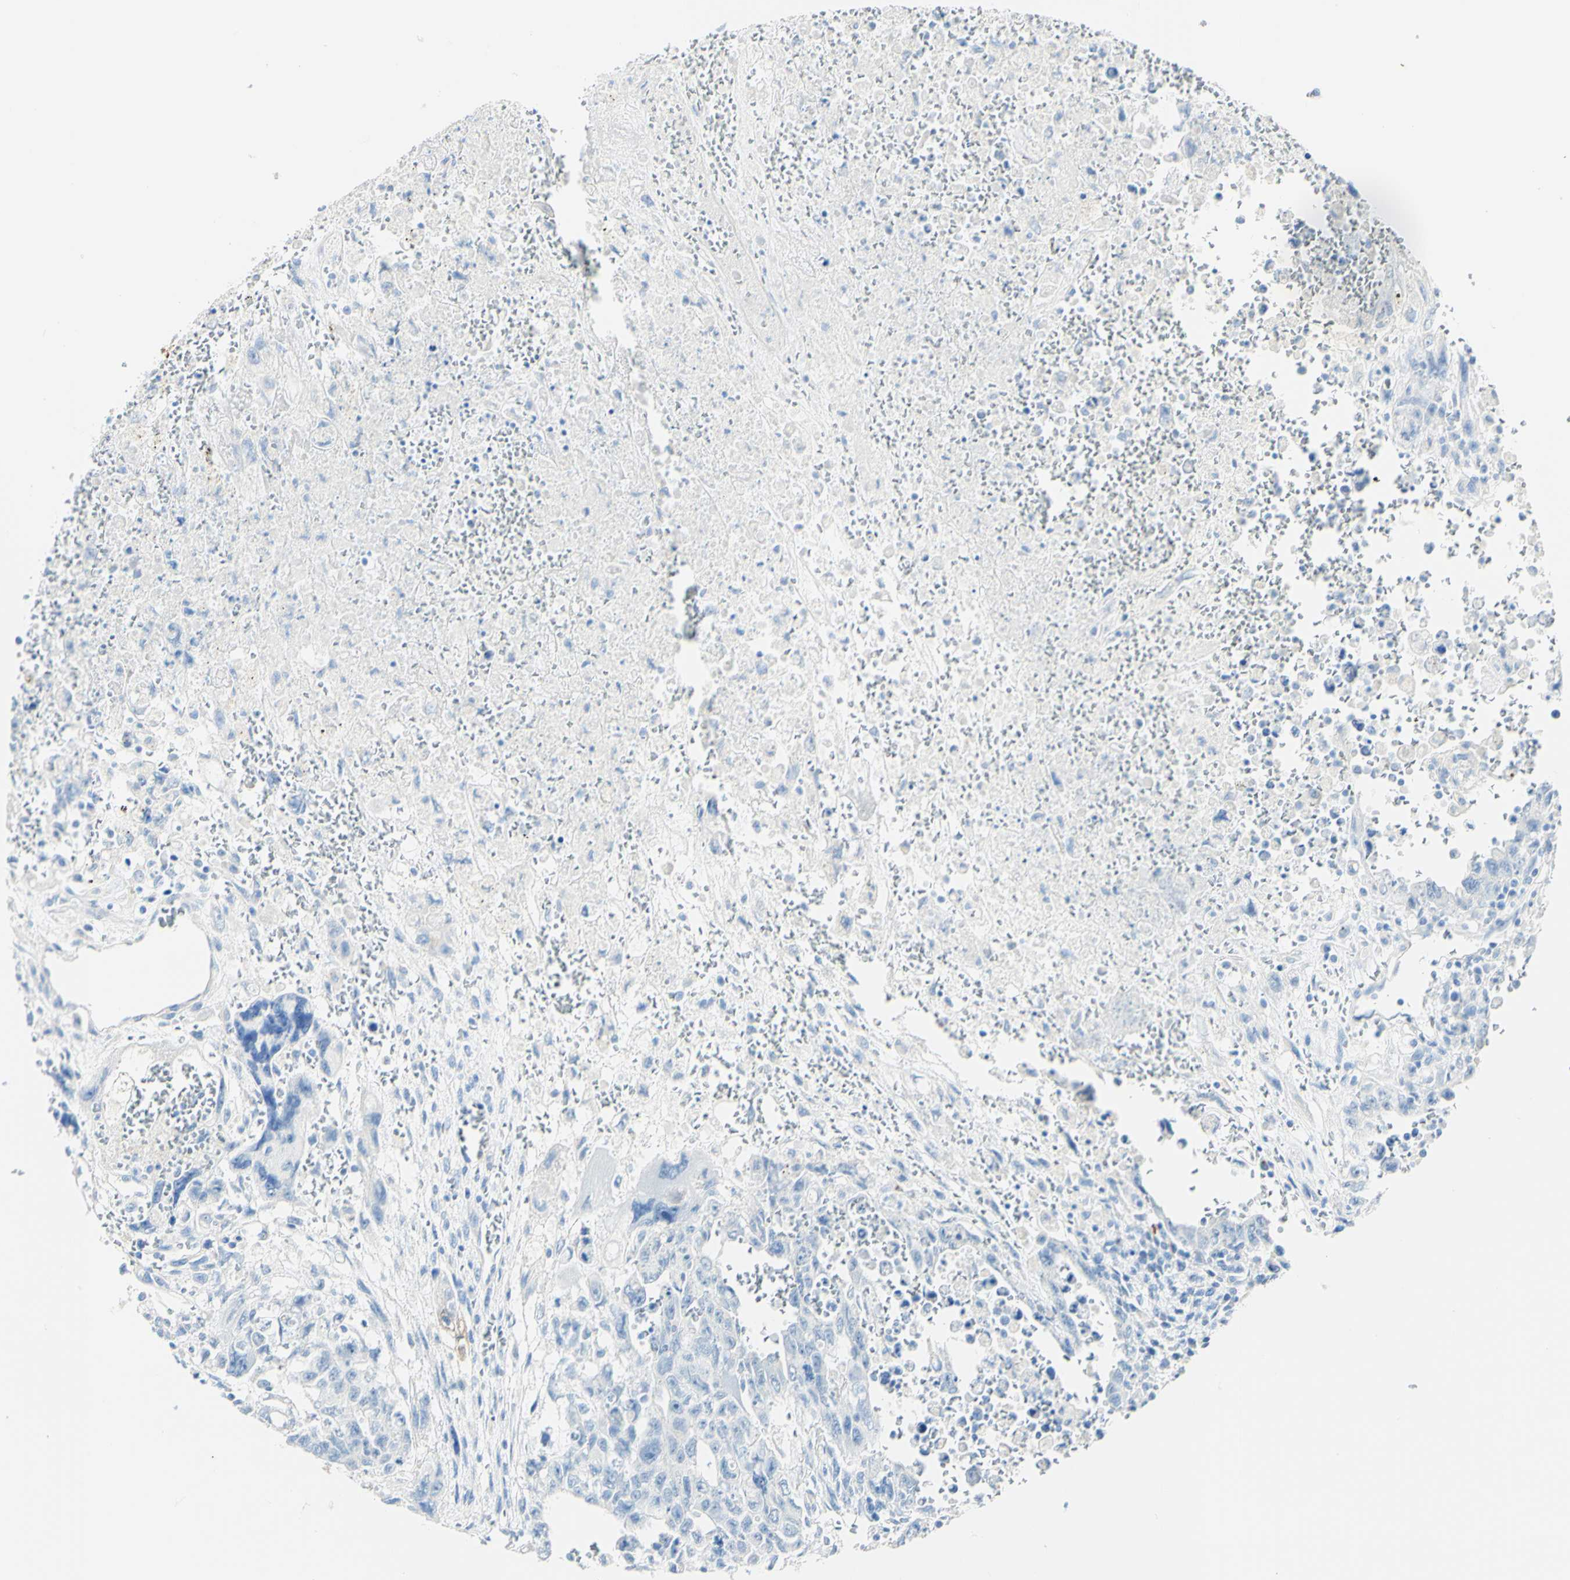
{"staining": {"intensity": "negative", "quantity": "none", "location": "none"}, "tissue": "testis cancer", "cell_type": "Tumor cells", "image_type": "cancer", "snomed": [{"axis": "morphology", "description": "Carcinoma, Embryonal, NOS"}, {"axis": "topography", "description": "Testis"}], "caption": "The immunohistochemistry image has no significant positivity in tumor cells of embryonal carcinoma (testis) tissue. The staining is performed using DAB brown chromogen with nuclei counter-stained in using hematoxylin.", "gene": "PIGR", "patient": {"sex": "male", "age": 28}}